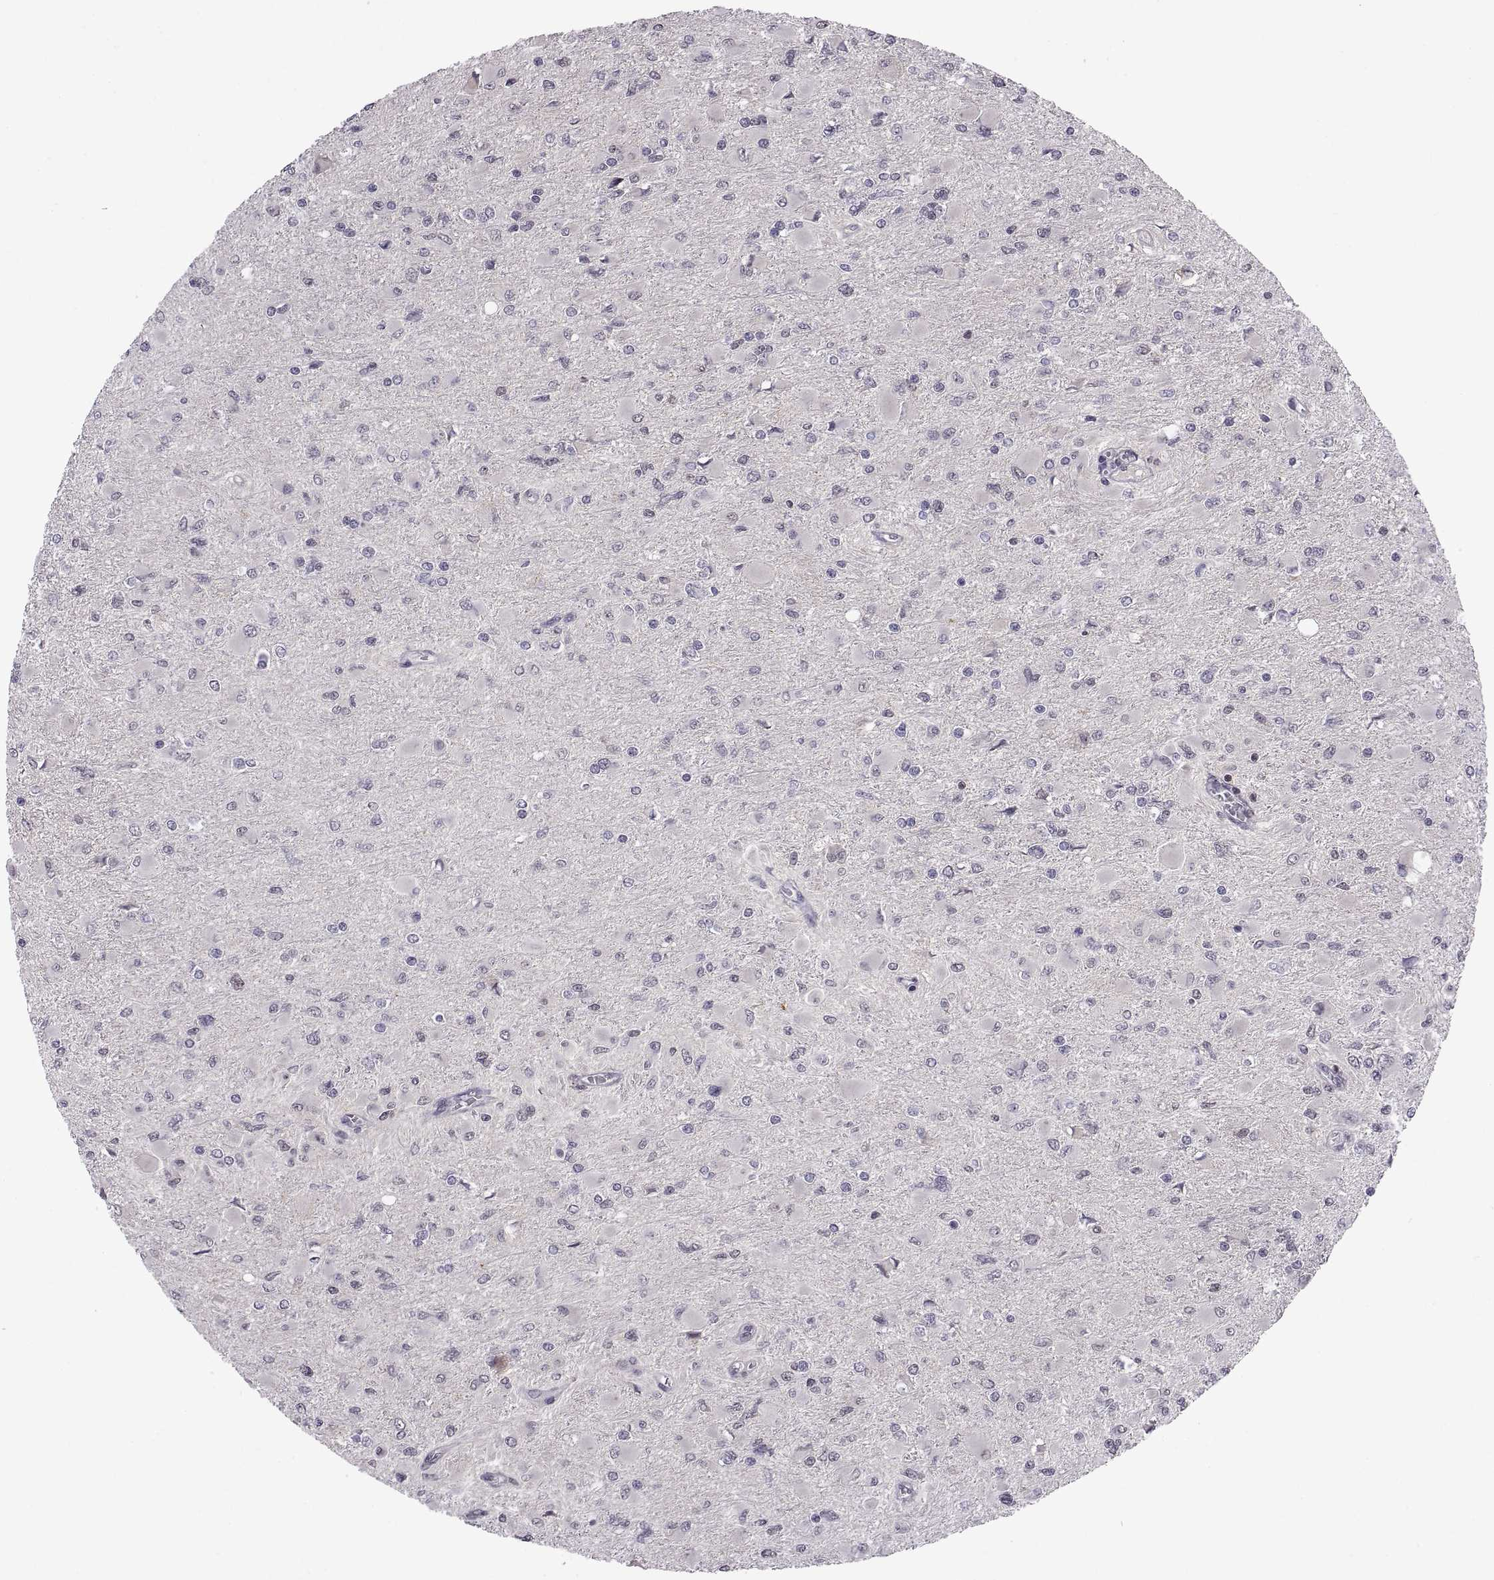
{"staining": {"intensity": "negative", "quantity": "none", "location": "none"}, "tissue": "glioma", "cell_type": "Tumor cells", "image_type": "cancer", "snomed": [{"axis": "morphology", "description": "Glioma, malignant, High grade"}, {"axis": "topography", "description": "Cerebral cortex"}], "caption": "There is no significant staining in tumor cells of glioma.", "gene": "CHFR", "patient": {"sex": "female", "age": 36}}